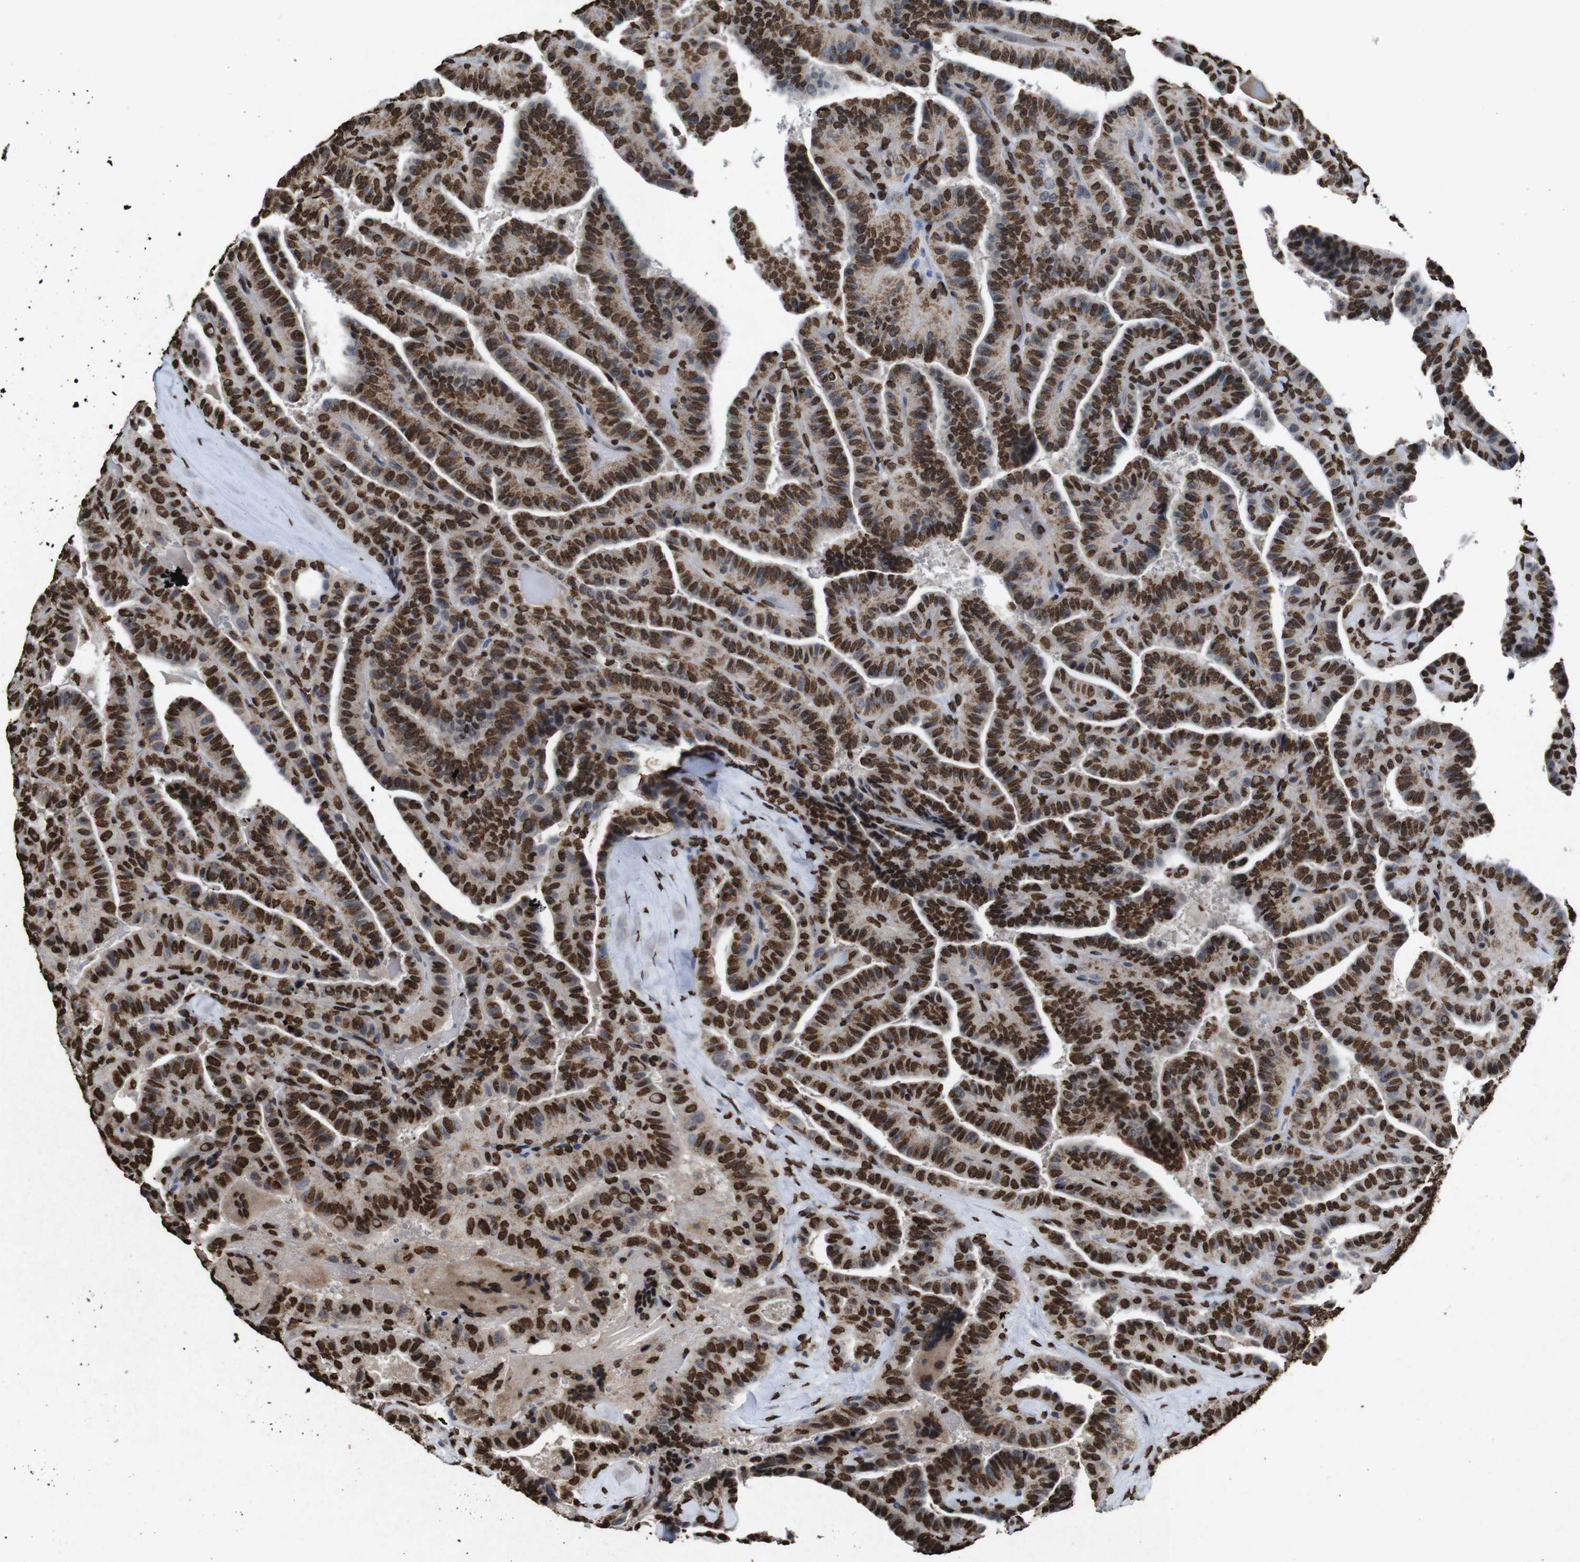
{"staining": {"intensity": "strong", "quantity": ">75%", "location": "cytoplasmic/membranous,nuclear"}, "tissue": "thyroid cancer", "cell_type": "Tumor cells", "image_type": "cancer", "snomed": [{"axis": "morphology", "description": "Papillary adenocarcinoma, NOS"}, {"axis": "topography", "description": "Thyroid gland"}], "caption": "Human thyroid papillary adenocarcinoma stained with a protein marker reveals strong staining in tumor cells.", "gene": "MDM2", "patient": {"sex": "male", "age": 77}}